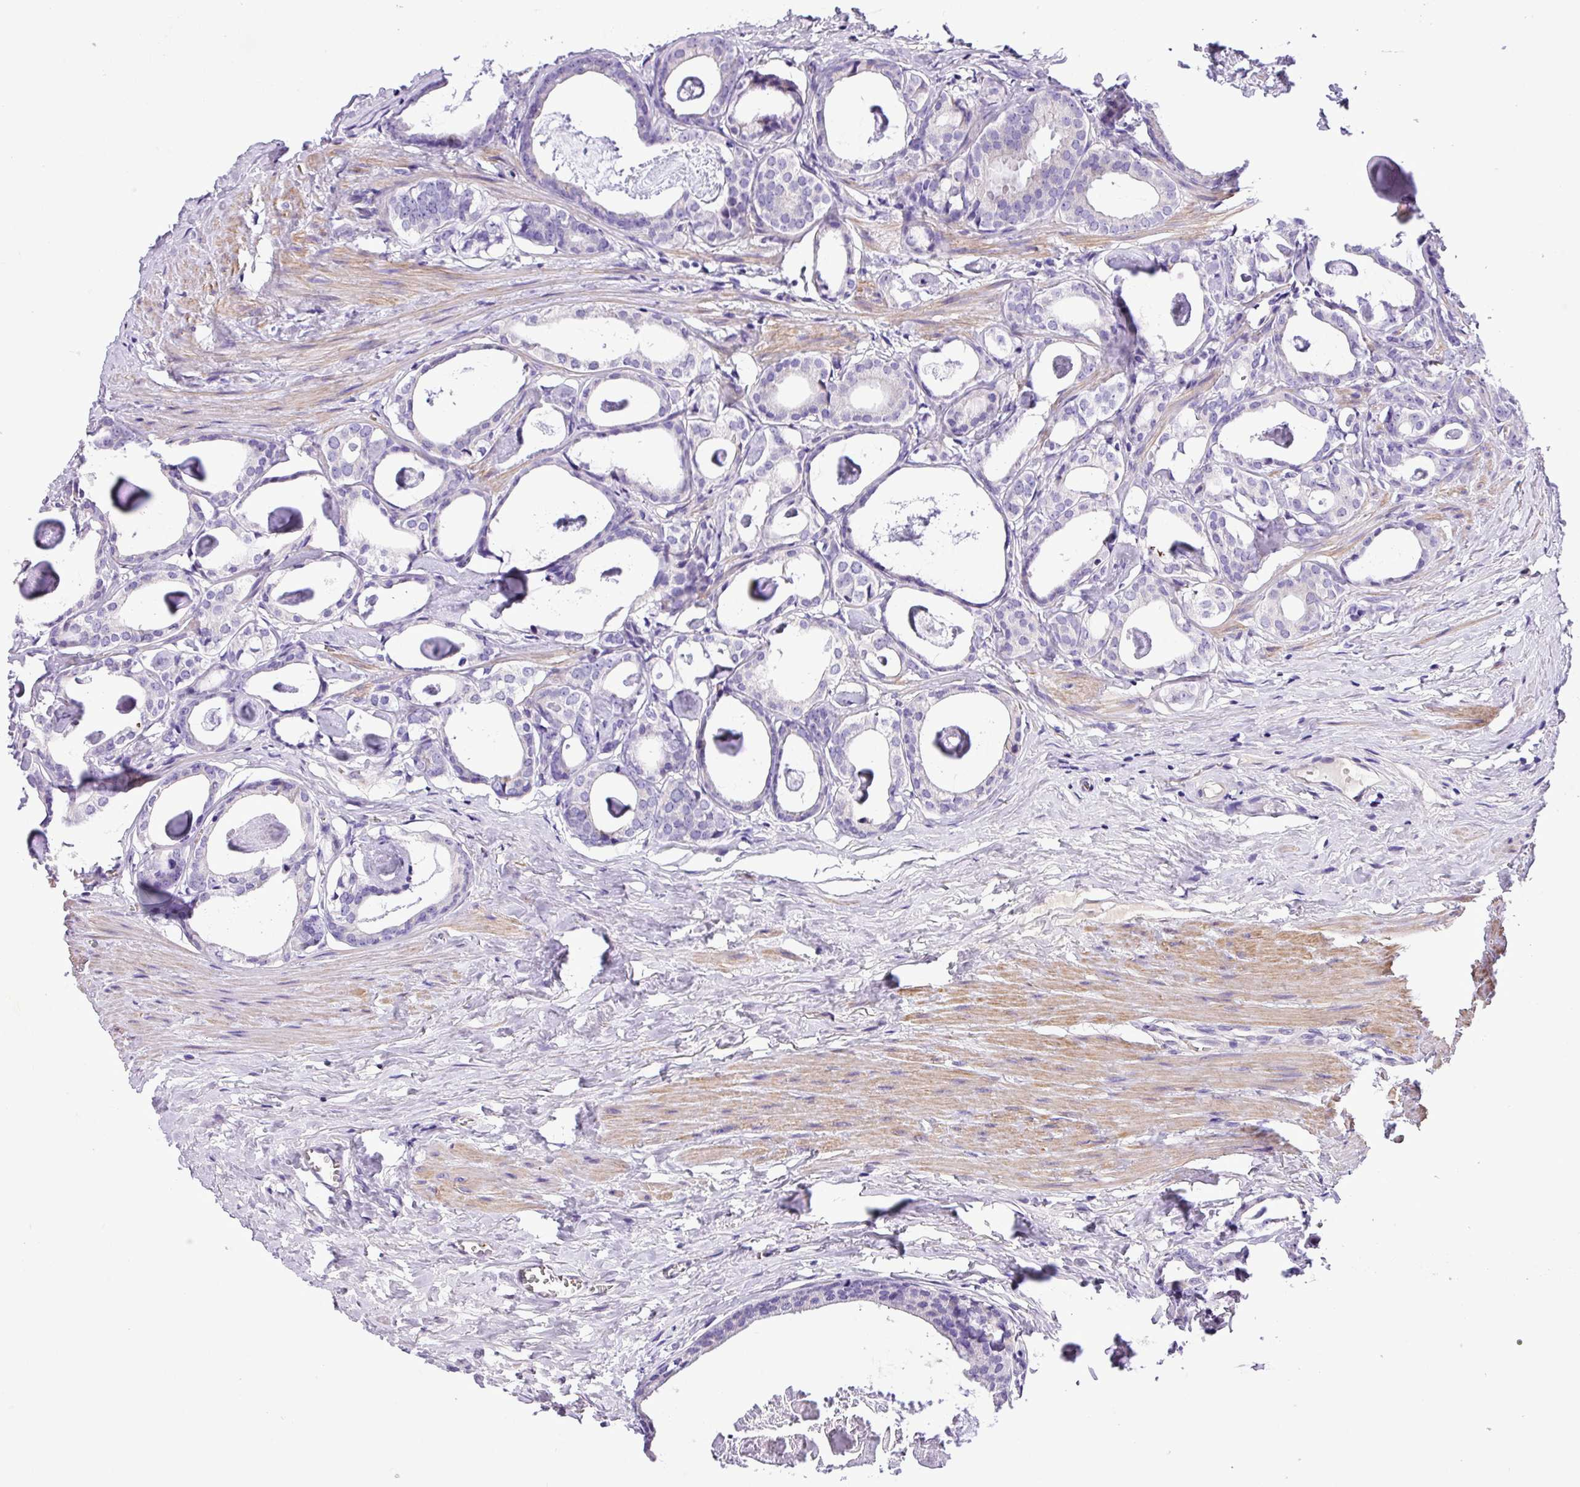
{"staining": {"intensity": "negative", "quantity": "none", "location": "none"}, "tissue": "prostate cancer", "cell_type": "Tumor cells", "image_type": "cancer", "snomed": [{"axis": "morphology", "description": "Adenocarcinoma, Low grade"}, {"axis": "topography", "description": "Prostate"}], "caption": "This is a histopathology image of immunohistochemistry (IHC) staining of prostate cancer (low-grade adenocarcinoma), which shows no expression in tumor cells.", "gene": "C11orf91", "patient": {"sex": "male", "age": 71}}